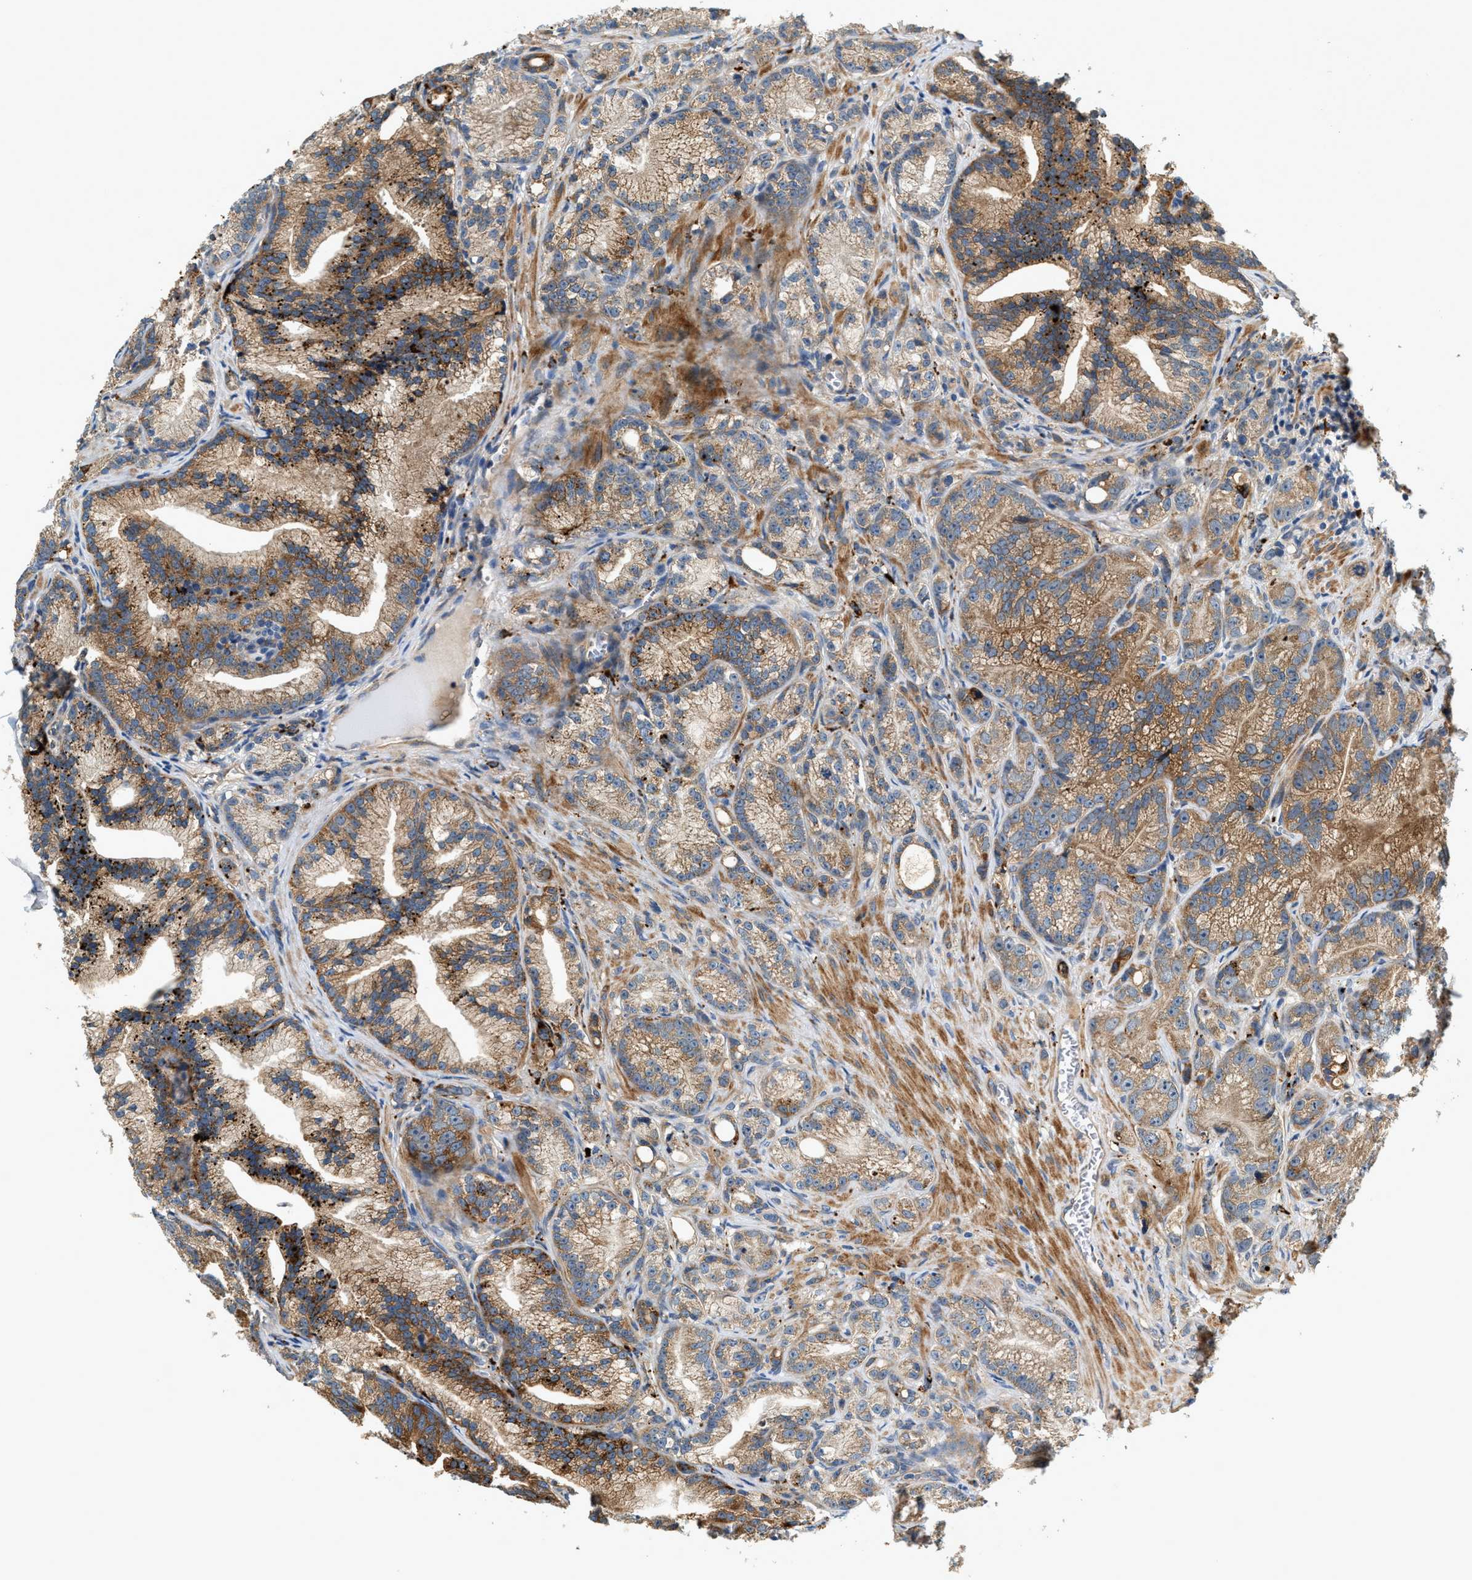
{"staining": {"intensity": "moderate", "quantity": ">75%", "location": "cytoplasmic/membranous"}, "tissue": "prostate cancer", "cell_type": "Tumor cells", "image_type": "cancer", "snomed": [{"axis": "morphology", "description": "Adenocarcinoma, Low grade"}, {"axis": "topography", "description": "Prostate"}], "caption": "DAB (3,3'-diaminobenzidine) immunohistochemical staining of prostate cancer shows moderate cytoplasmic/membranous protein expression in approximately >75% of tumor cells.", "gene": "DUSP10", "patient": {"sex": "male", "age": 89}}